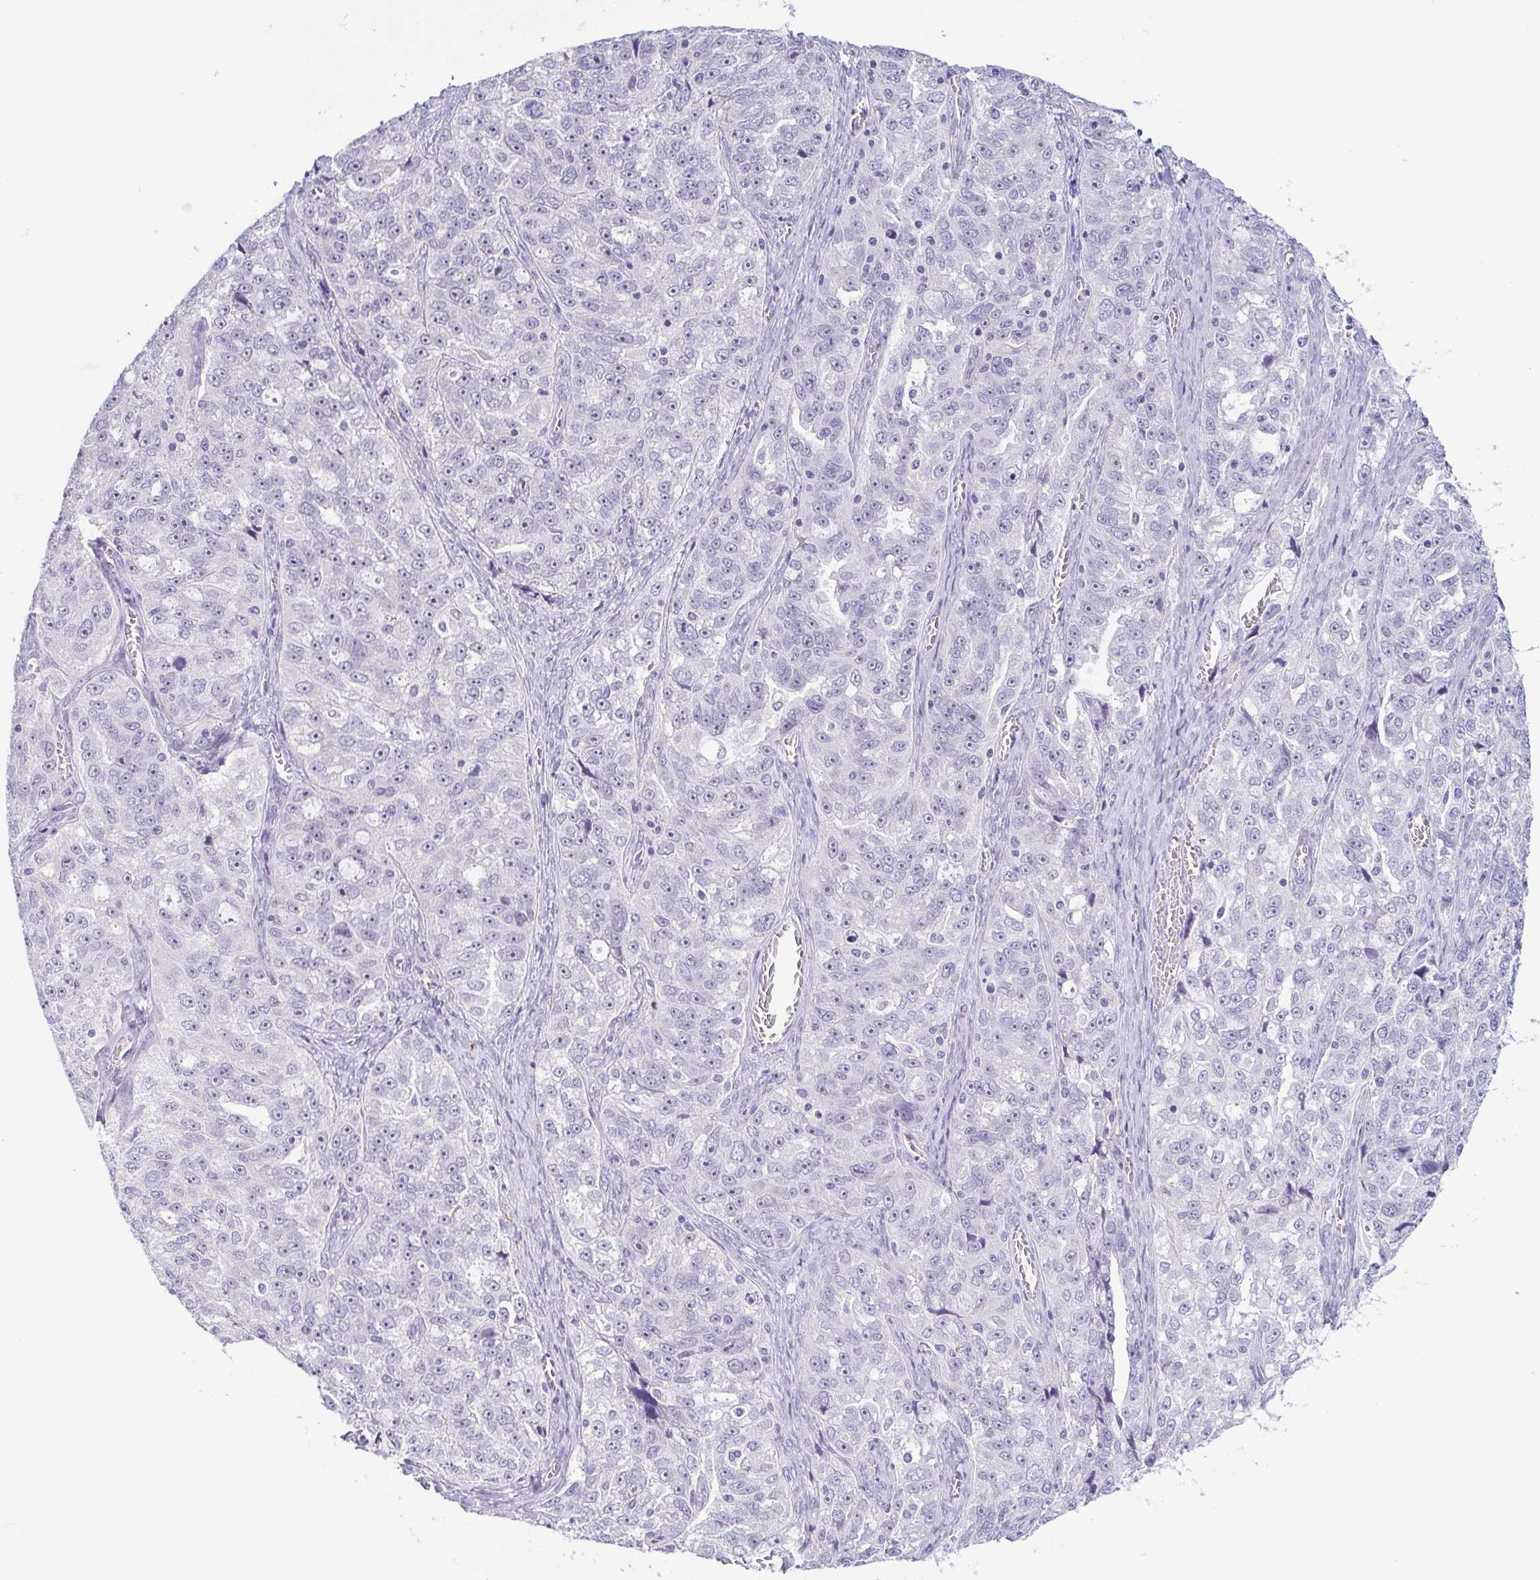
{"staining": {"intensity": "weak", "quantity": "<25%", "location": "nuclear"}, "tissue": "ovarian cancer", "cell_type": "Tumor cells", "image_type": "cancer", "snomed": [{"axis": "morphology", "description": "Cystadenocarcinoma, serous, NOS"}, {"axis": "topography", "description": "Ovary"}], "caption": "Human ovarian cancer stained for a protein using immunohistochemistry (IHC) exhibits no staining in tumor cells.", "gene": "MYL7", "patient": {"sex": "female", "age": 51}}